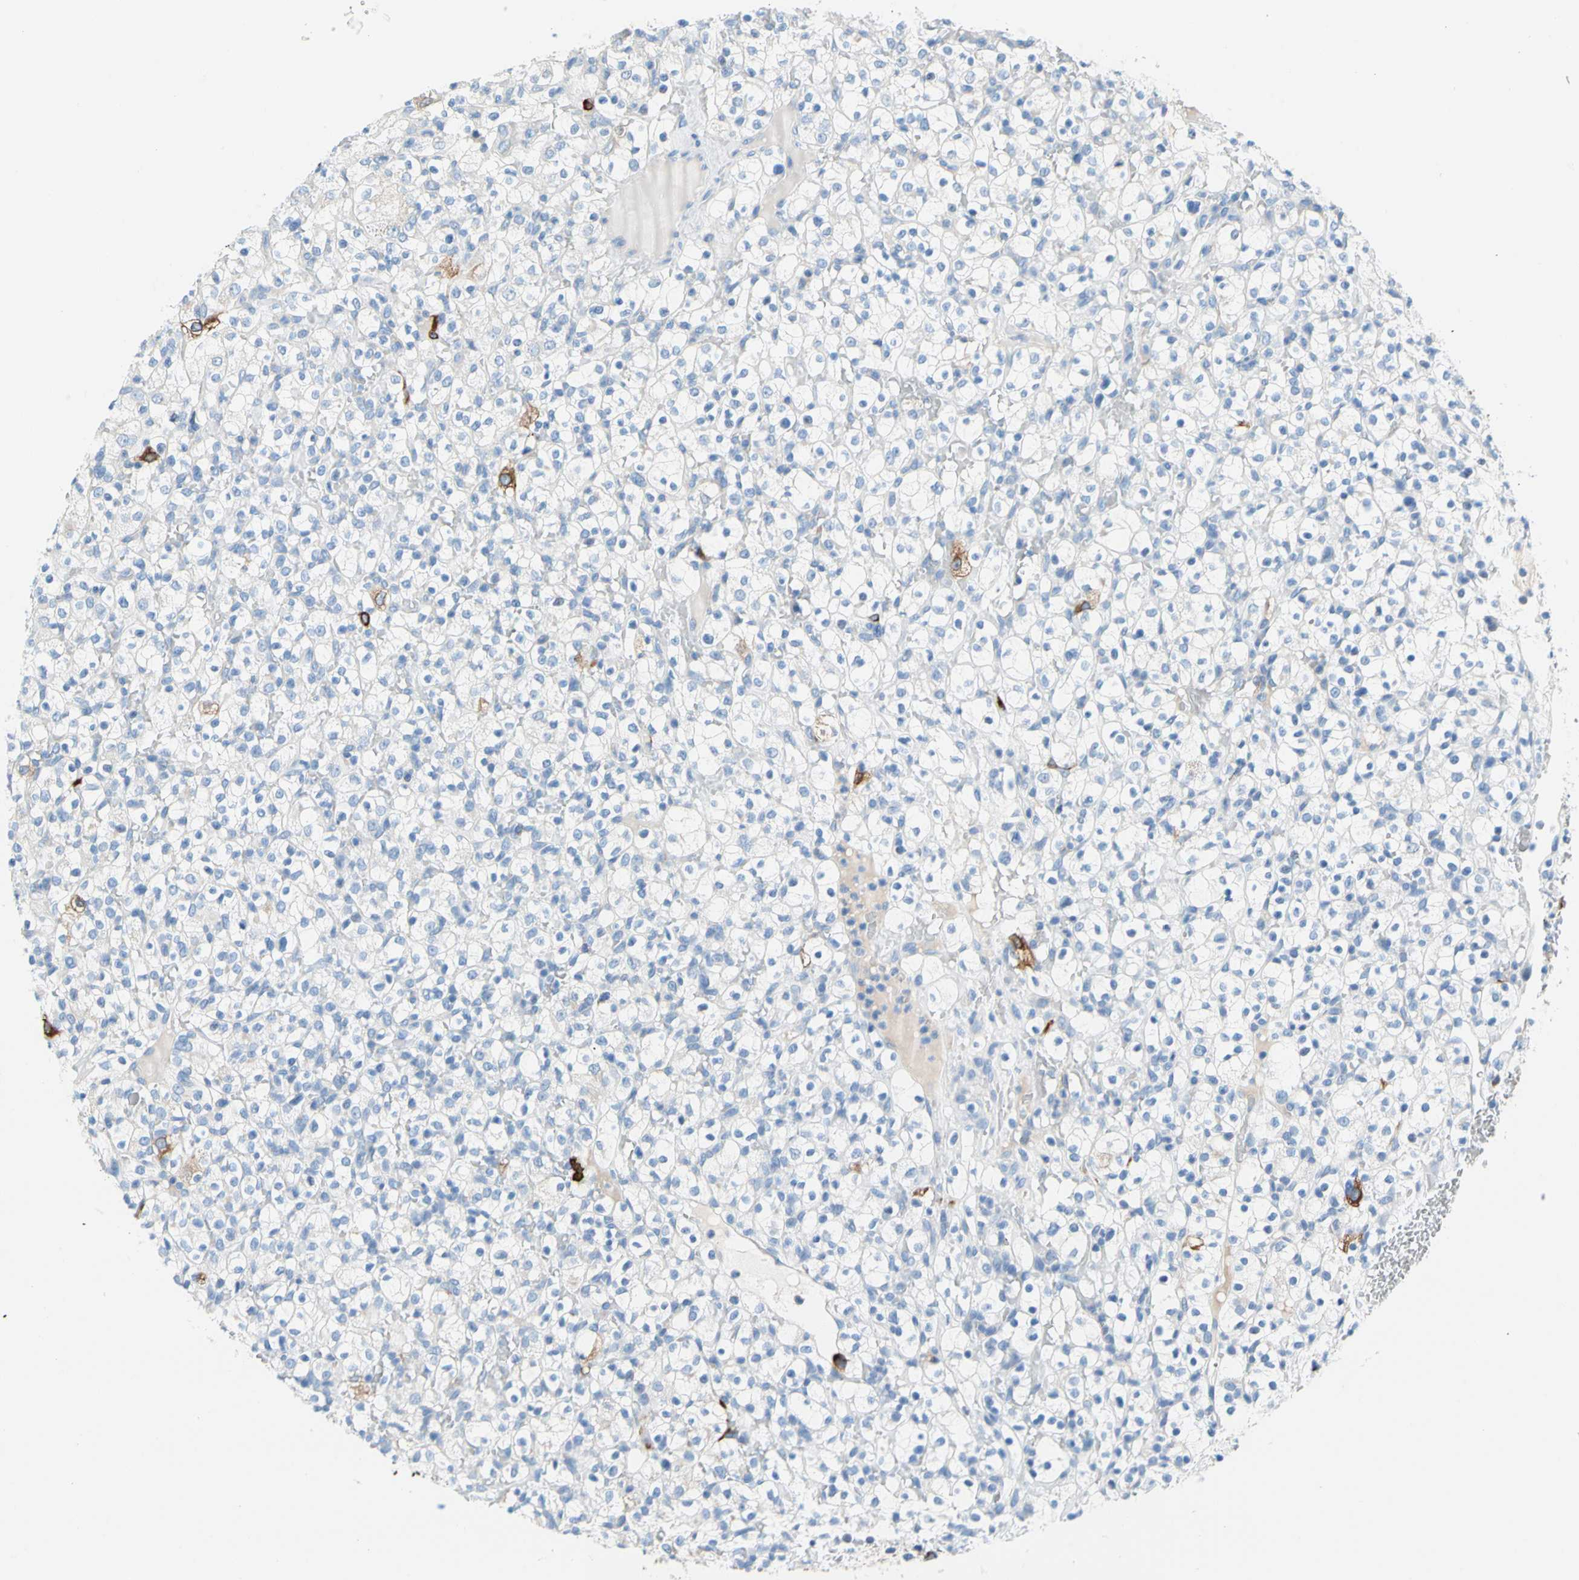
{"staining": {"intensity": "strong", "quantity": "<25%", "location": "cytoplasmic/membranous"}, "tissue": "renal cancer", "cell_type": "Tumor cells", "image_type": "cancer", "snomed": [{"axis": "morphology", "description": "Normal tissue, NOS"}, {"axis": "morphology", "description": "Adenocarcinoma, NOS"}, {"axis": "topography", "description": "Kidney"}], "caption": "A histopathology image of human renal cancer (adenocarcinoma) stained for a protein displays strong cytoplasmic/membranous brown staining in tumor cells.", "gene": "TACC3", "patient": {"sex": "female", "age": 72}}